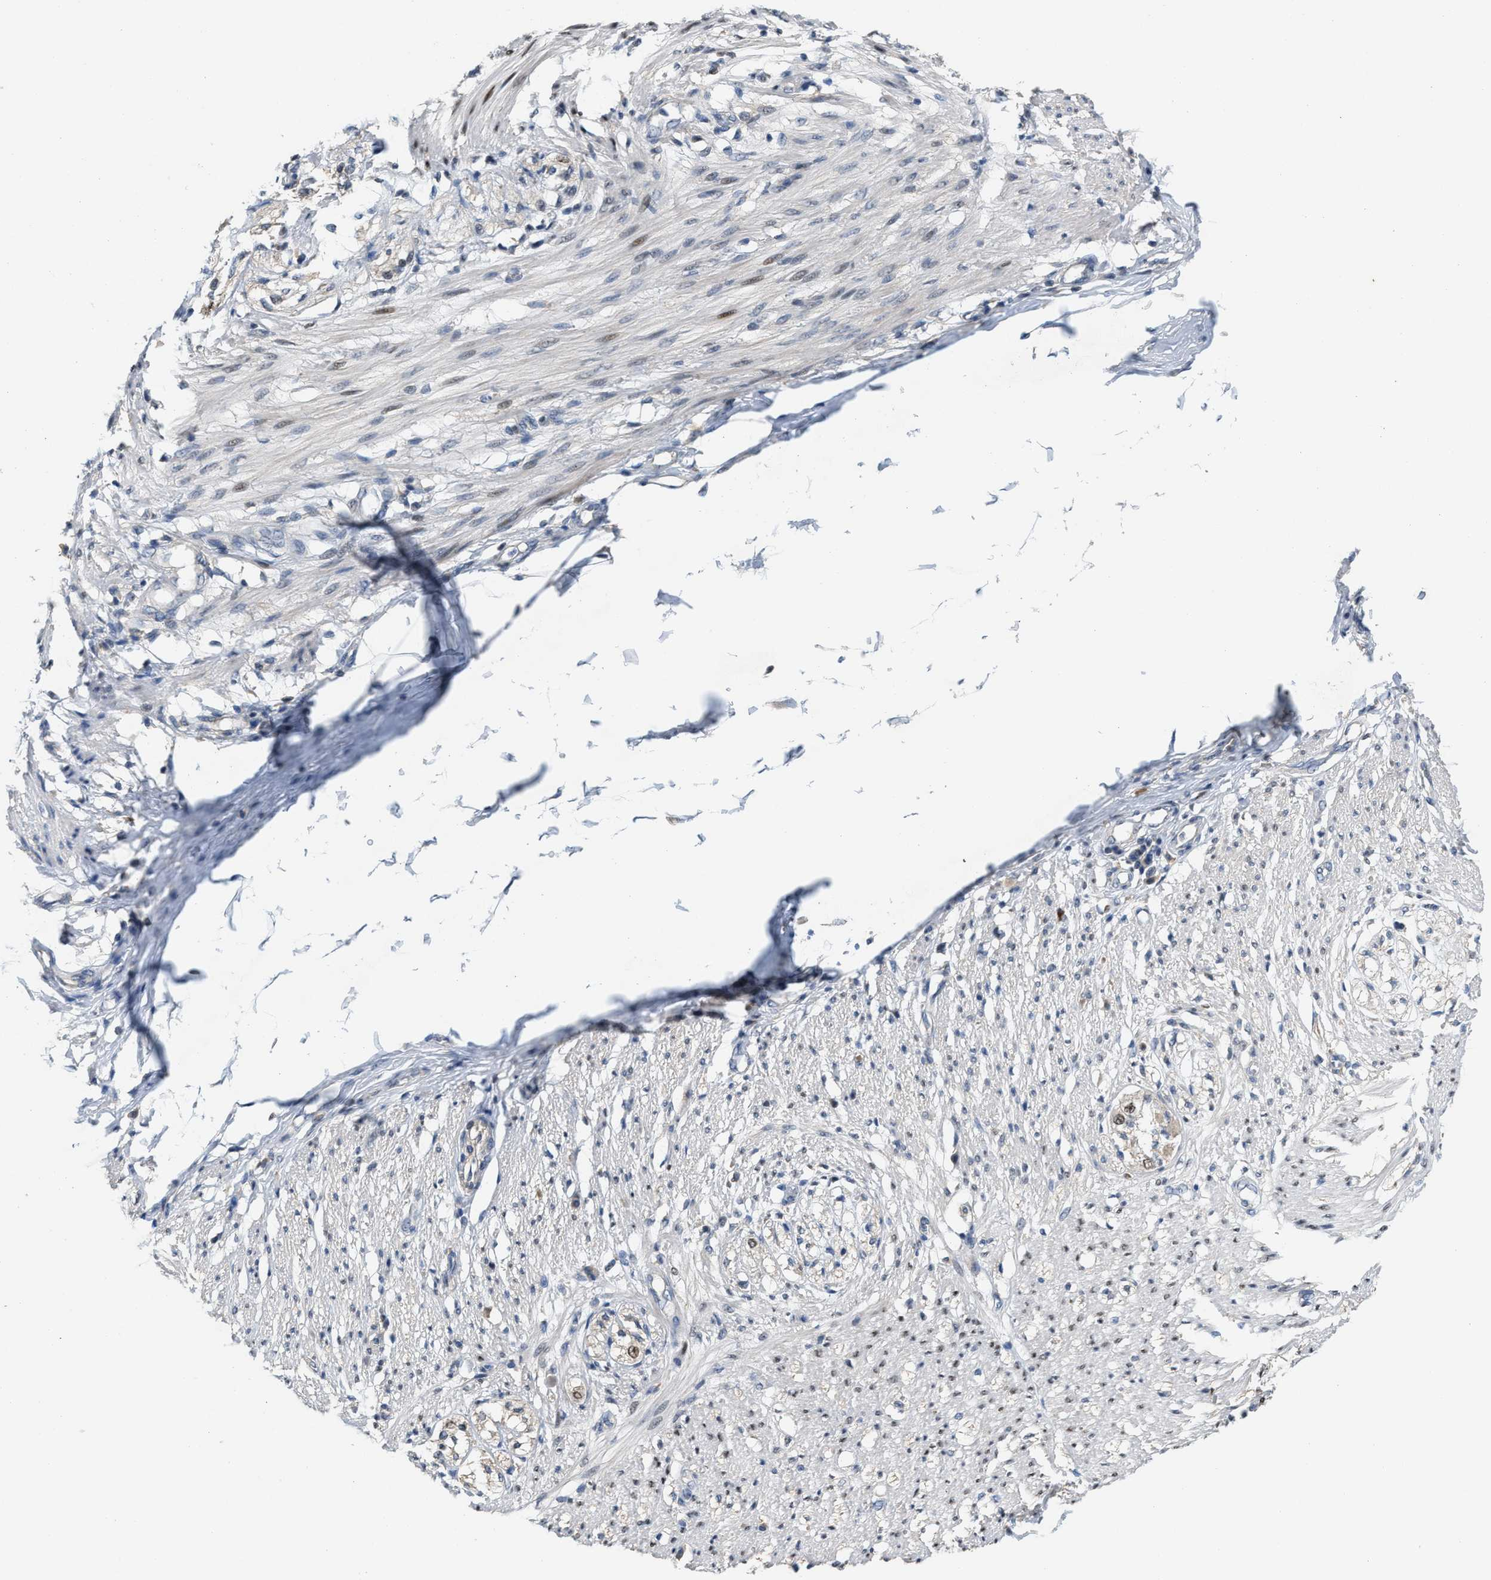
{"staining": {"intensity": "strong", "quantity": "25%-75%", "location": "nuclear"}, "tissue": "smooth muscle", "cell_type": "Smooth muscle cells", "image_type": "normal", "snomed": [{"axis": "morphology", "description": "Normal tissue, NOS"}, {"axis": "morphology", "description": "Adenocarcinoma, NOS"}, {"axis": "topography", "description": "Colon"}, {"axis": "topography", "description": "Peripheral nerve tissue"}], "caption": "IHC of normal smooth muscle displays high levels of strong nuclear positivity in approximately 25%-75% of smooth muscle cells.", "gene": "ZNF783", "patient": {"sex": "male", "age": 14}}